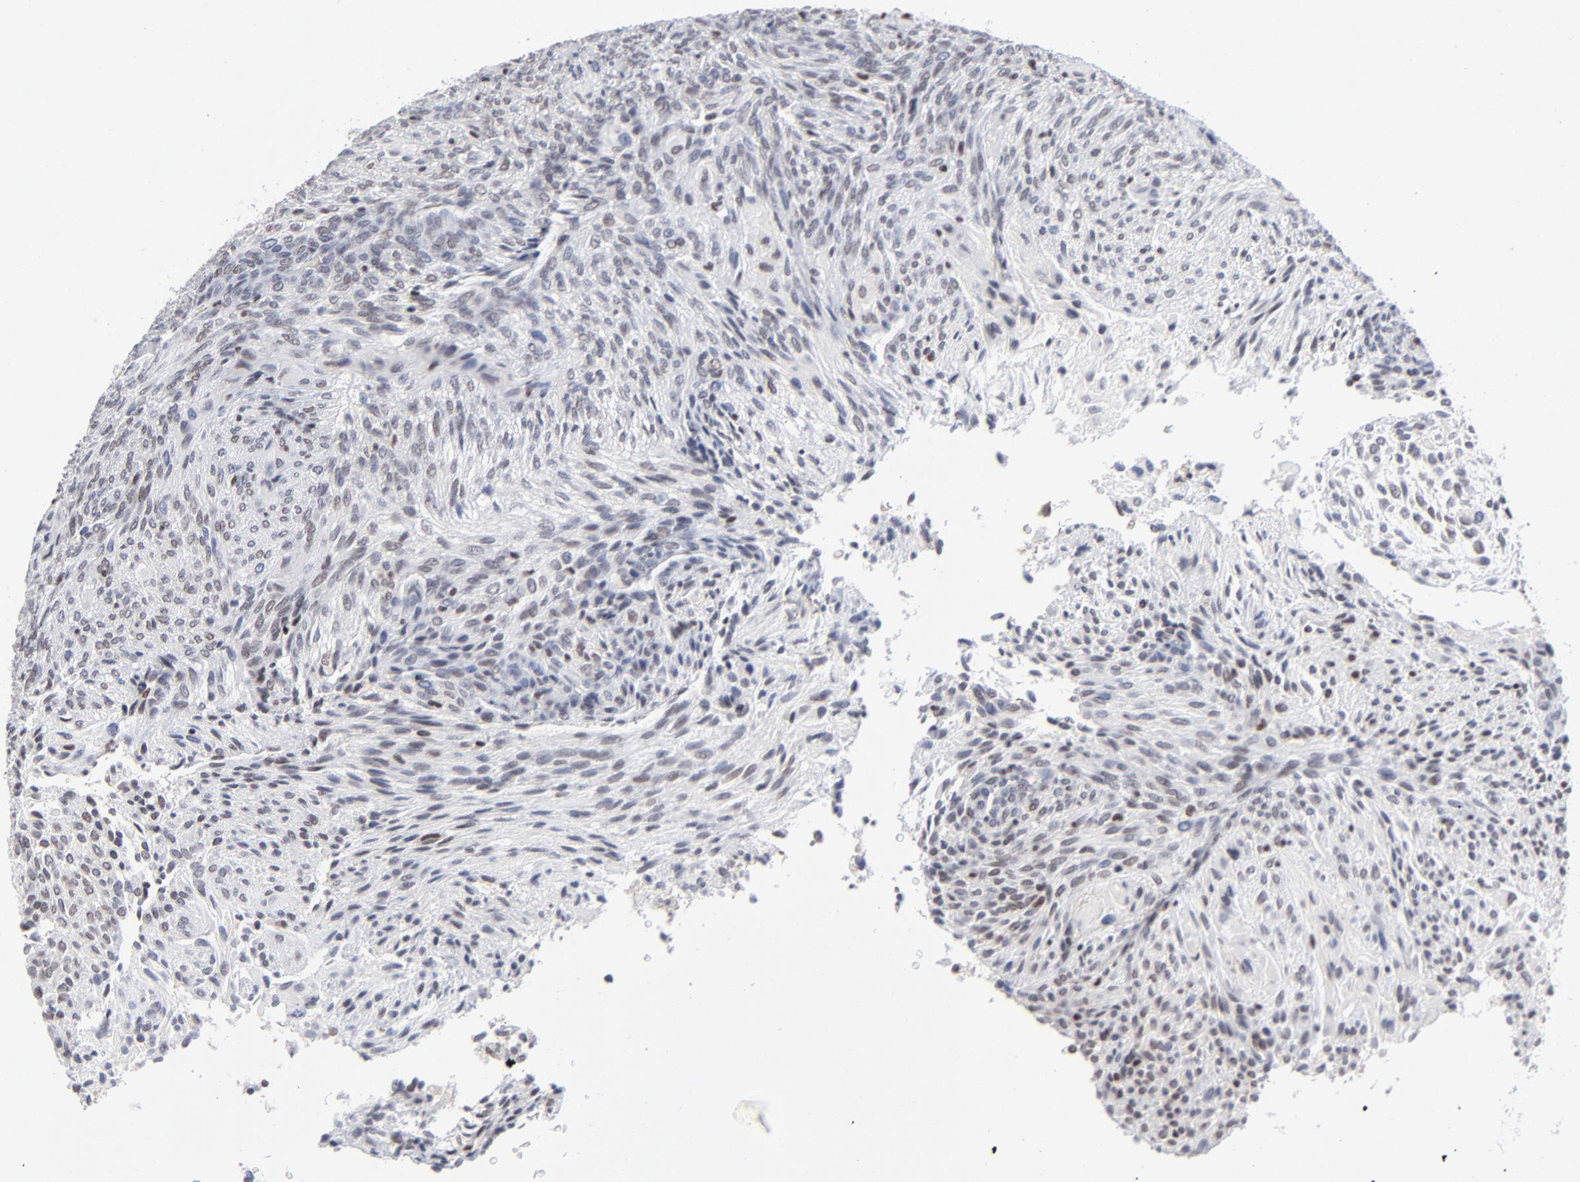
{"staining": {"intensity": "weak", "quantity": "25%-75%", "location": "nuclear"}, "tissue": "glioma", "cell_type": "Tumor cells", "image_type": "cancer", "snomed": [{"axis": "morphology", "description": "Glioma, malignant, High grade"}, {"axis": "topography", "description": "Cerebral cortex"}], "caption": "High-grade glioma (malignant) stained for a protein shows weak nuclear positivity in tumor cells.", "gene": "MAX", "patient": {"sex": "female", "age": 55}}